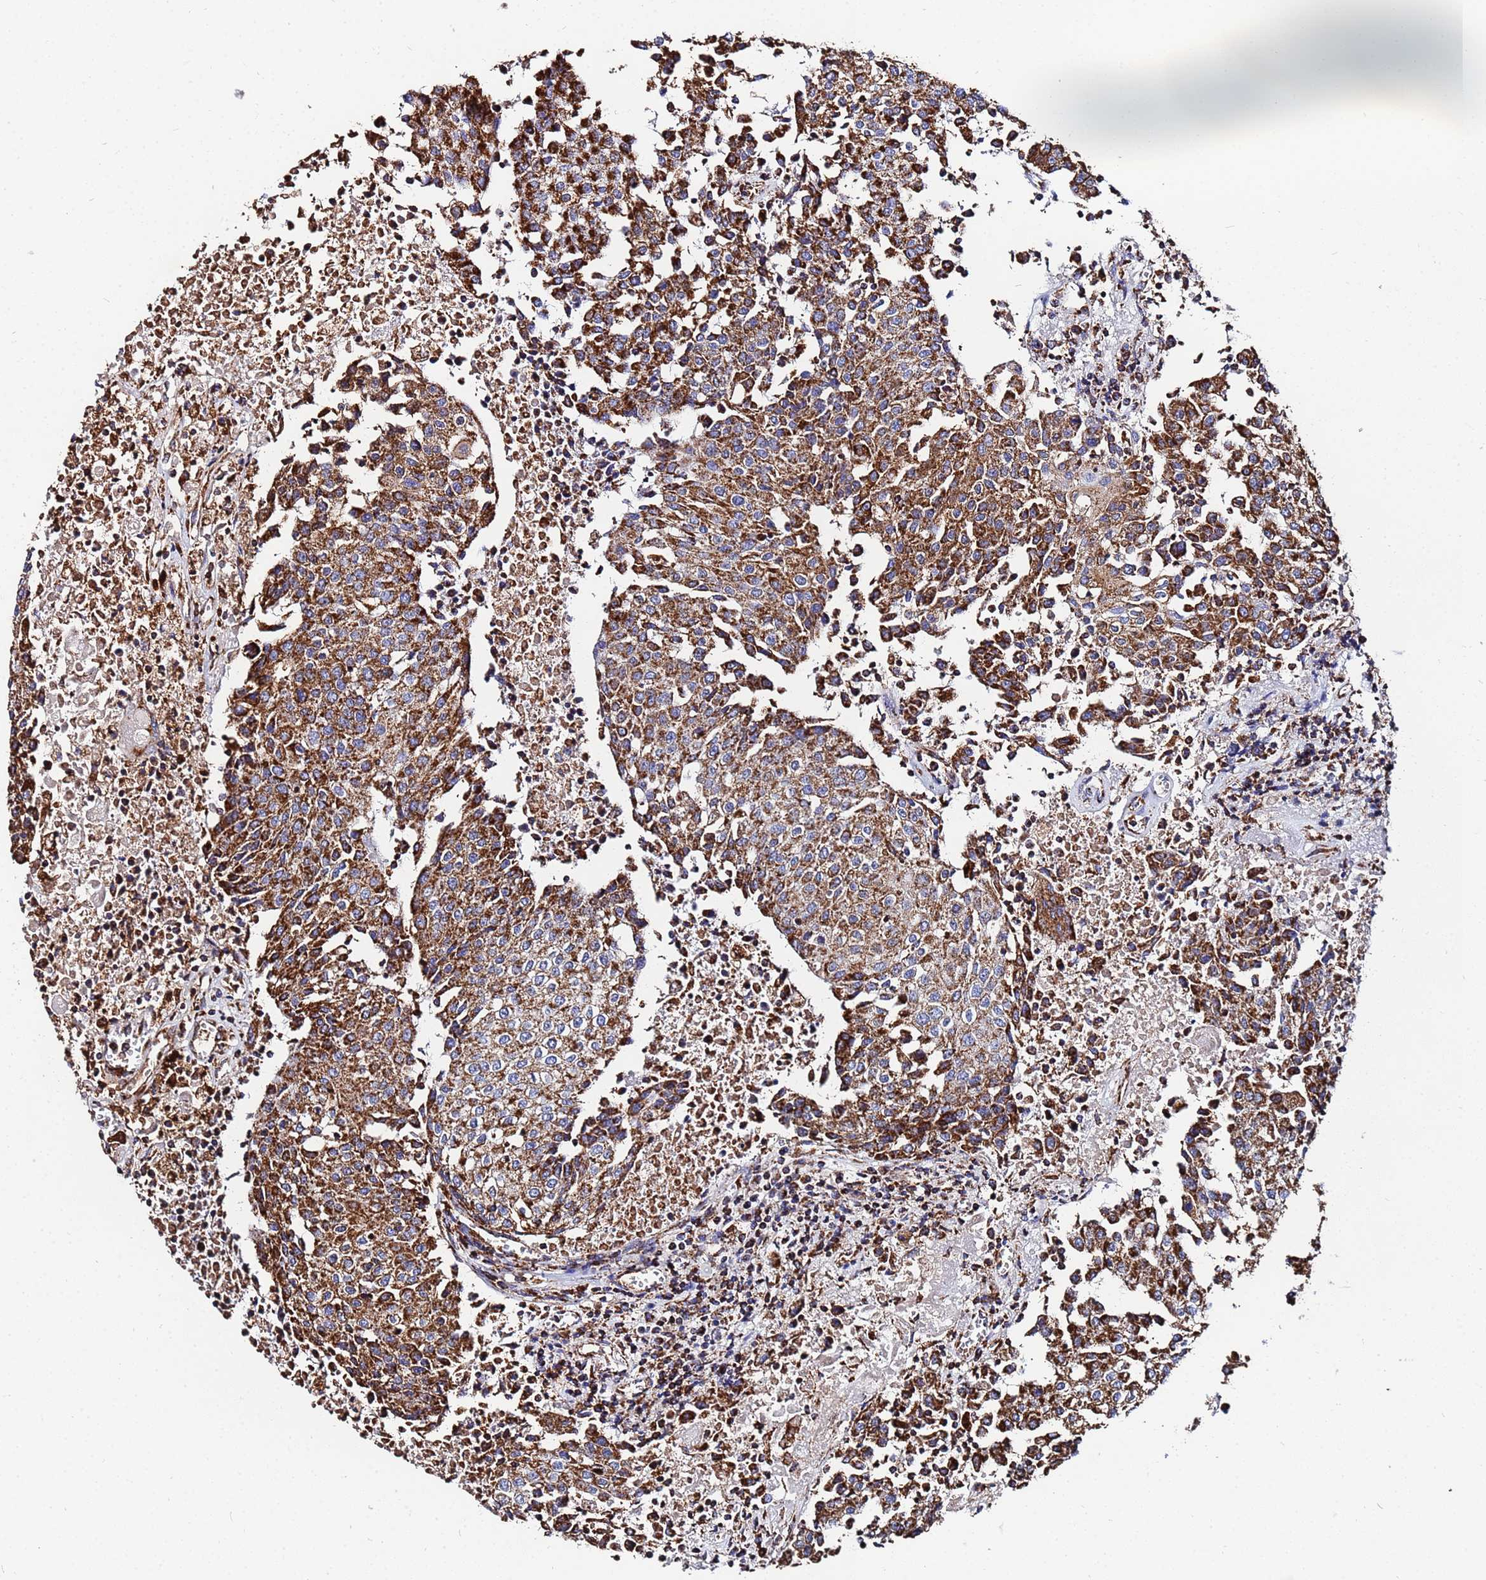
{"staining": {"intensity": "strong", "quantity": ">75%", "location": "cytoplasmic/membranous"}, "tissue": "urothelial cancer", "cell_type": "Tumor cells", "image_type": "cancer", "snomed": [{"axis": "morphology", "description": "Urothelial carcinoma, High grade"}, {"axis": "topography", "description": "Urinary bladder"}], "caption": "An image showing strong cytoplasmic/membranous expression in about >75% of tumor cells in urothelial cancer, as visualized by brown immunohistochemical staining.", "gene": "GLUD1", "patient": {"sex": "female", "age": 85}}